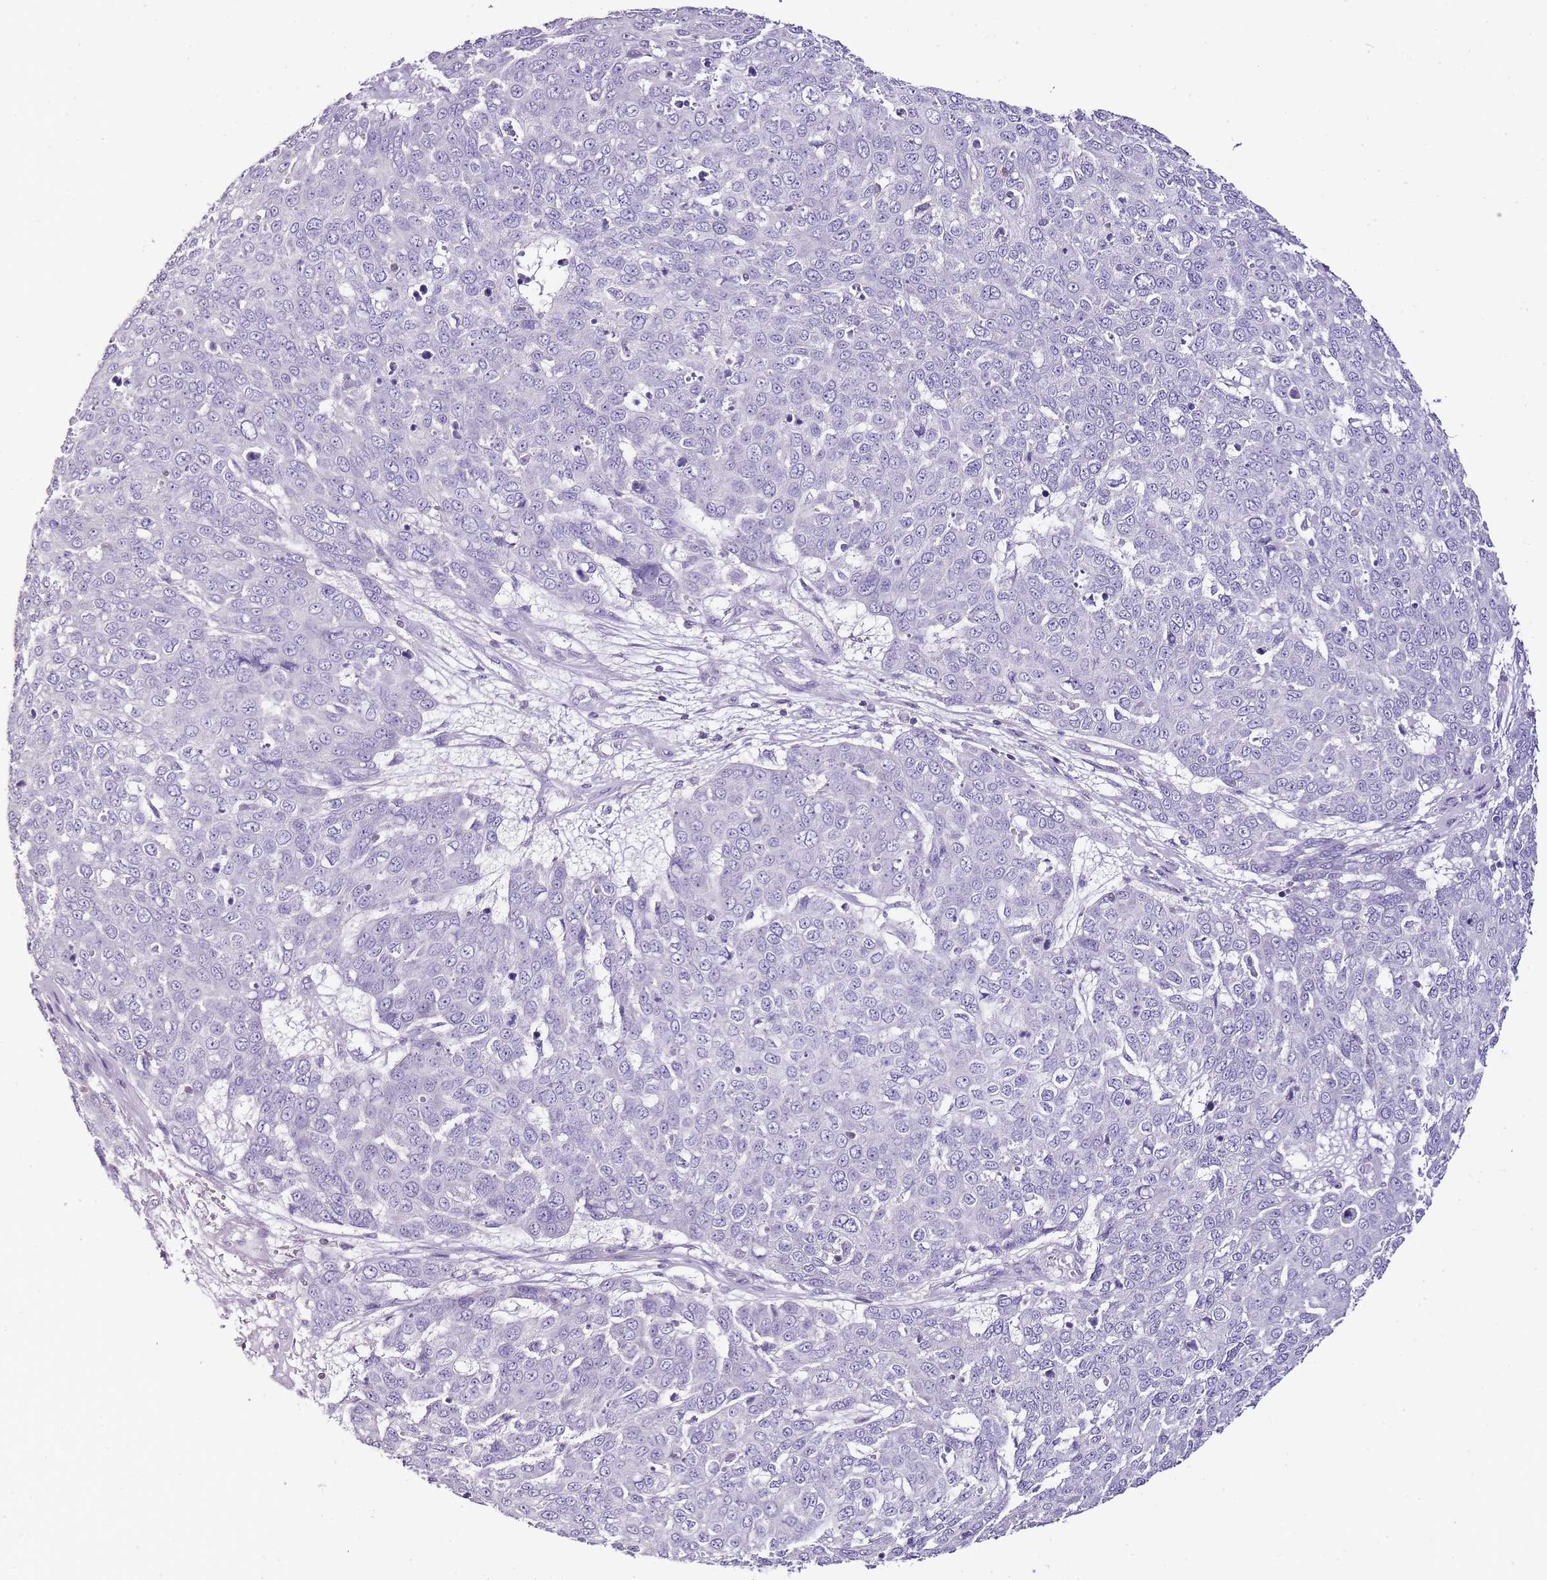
{"staining": {"intensity": "negative", "quantity": "none", "location": "none"}, "tissue": "skin cancer", "cell_type": "Tumor cells", "image_type": "cancer", "snomed": [{"axis": "morphology", "description": "Squamous cell carcinoma, NOS"}, {"axis": "topography", "description": "Skin"}], "caption": "Squamous cell carcinoma (skin) was stained to show a protein in brown. There is no significant staining in tumor cells.", "gene": "ZBP1", "patient": {"sex": "male", "age": 71}}